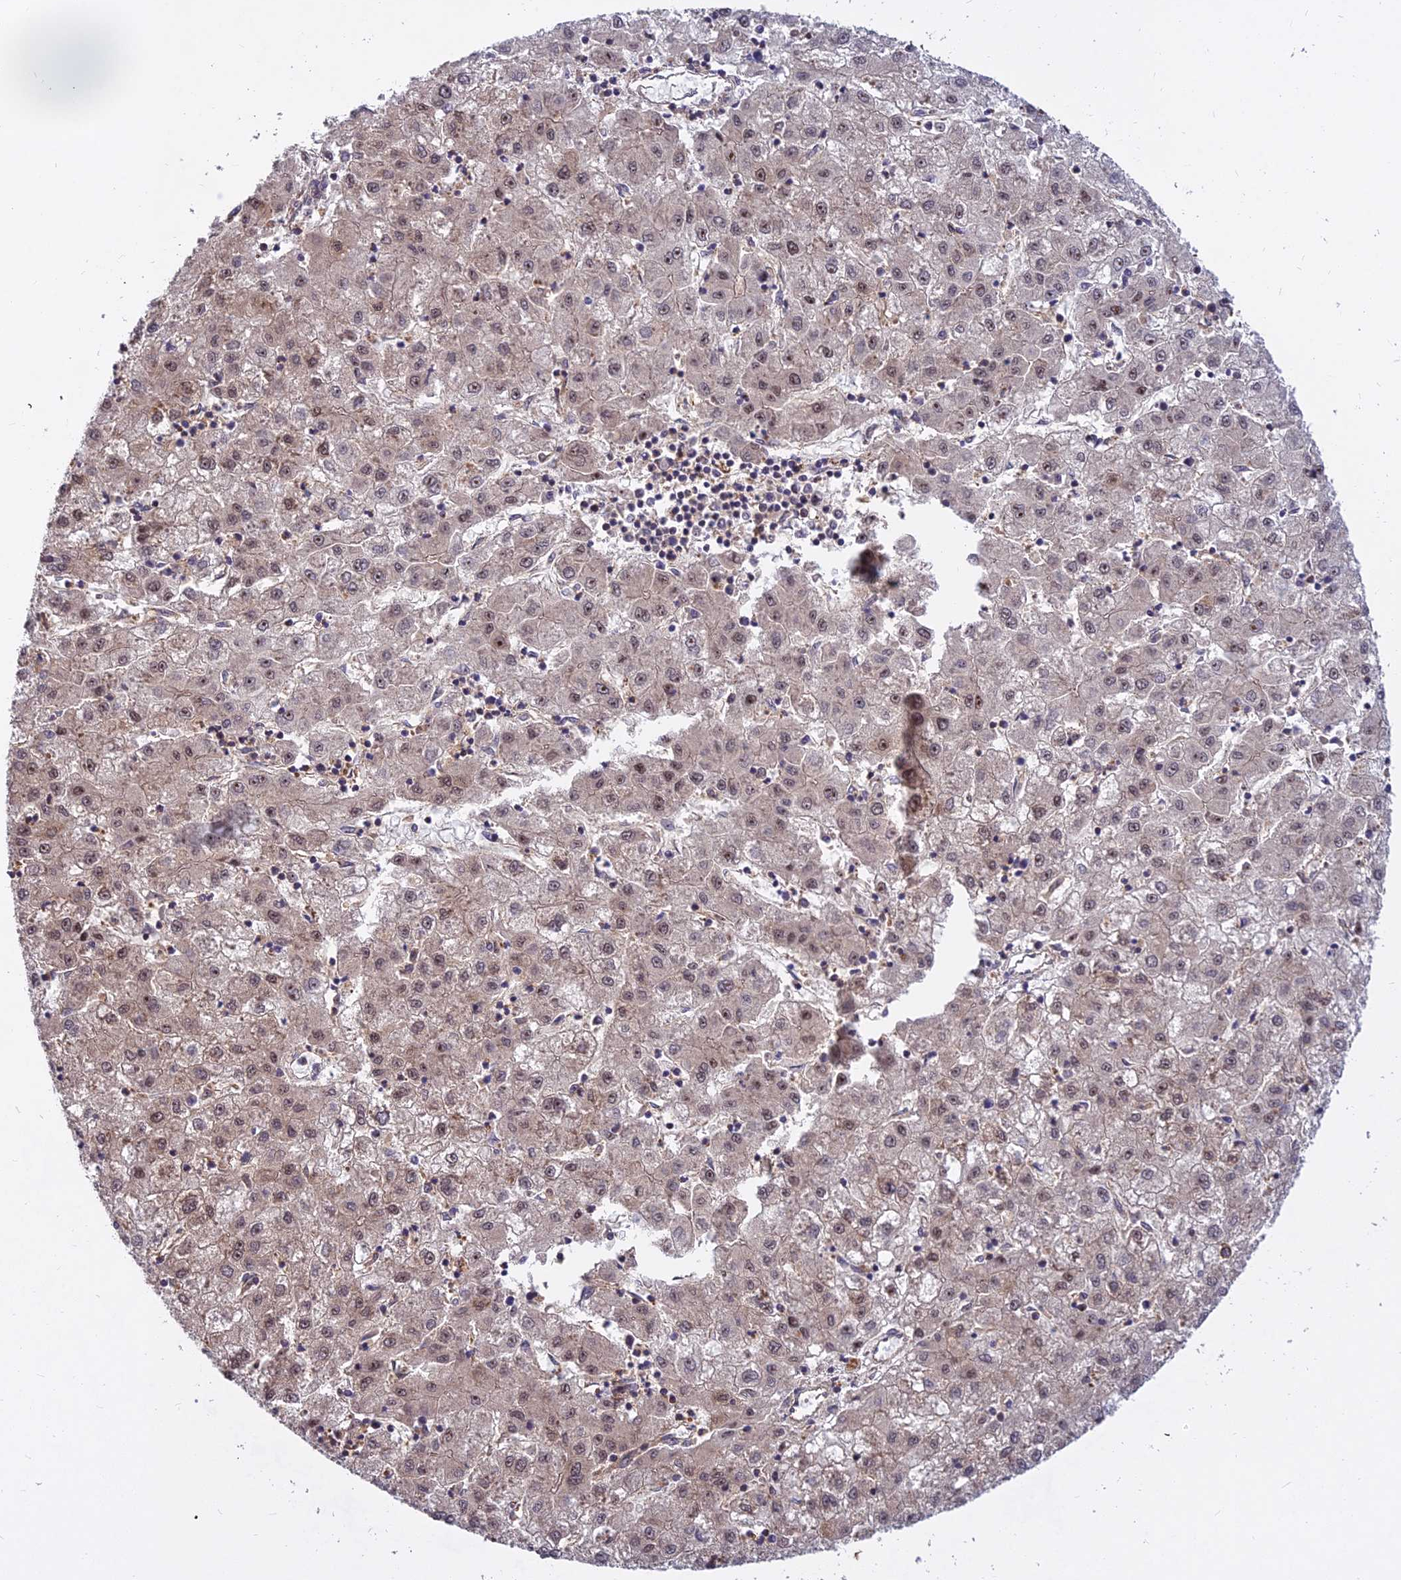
{"staining": {"intensity": "weak", "quantity": "25%-75%", "location": "nuclear"}, "tissue": "liver cancer", "cell_type": "Tumor cells", "image_type": "cancer", "snomed": [{"axis": "morphology", "description": "Carcinoma, Hepatocellular, NOS"}, {"axis": "topography", "description": "Liver"}], "caption": "Liver cancer stained for a protein shows weak nuclear positivity in tumor cells.", "gene": "TCEA3", "patient": {"sex": "male", "age": 72}}